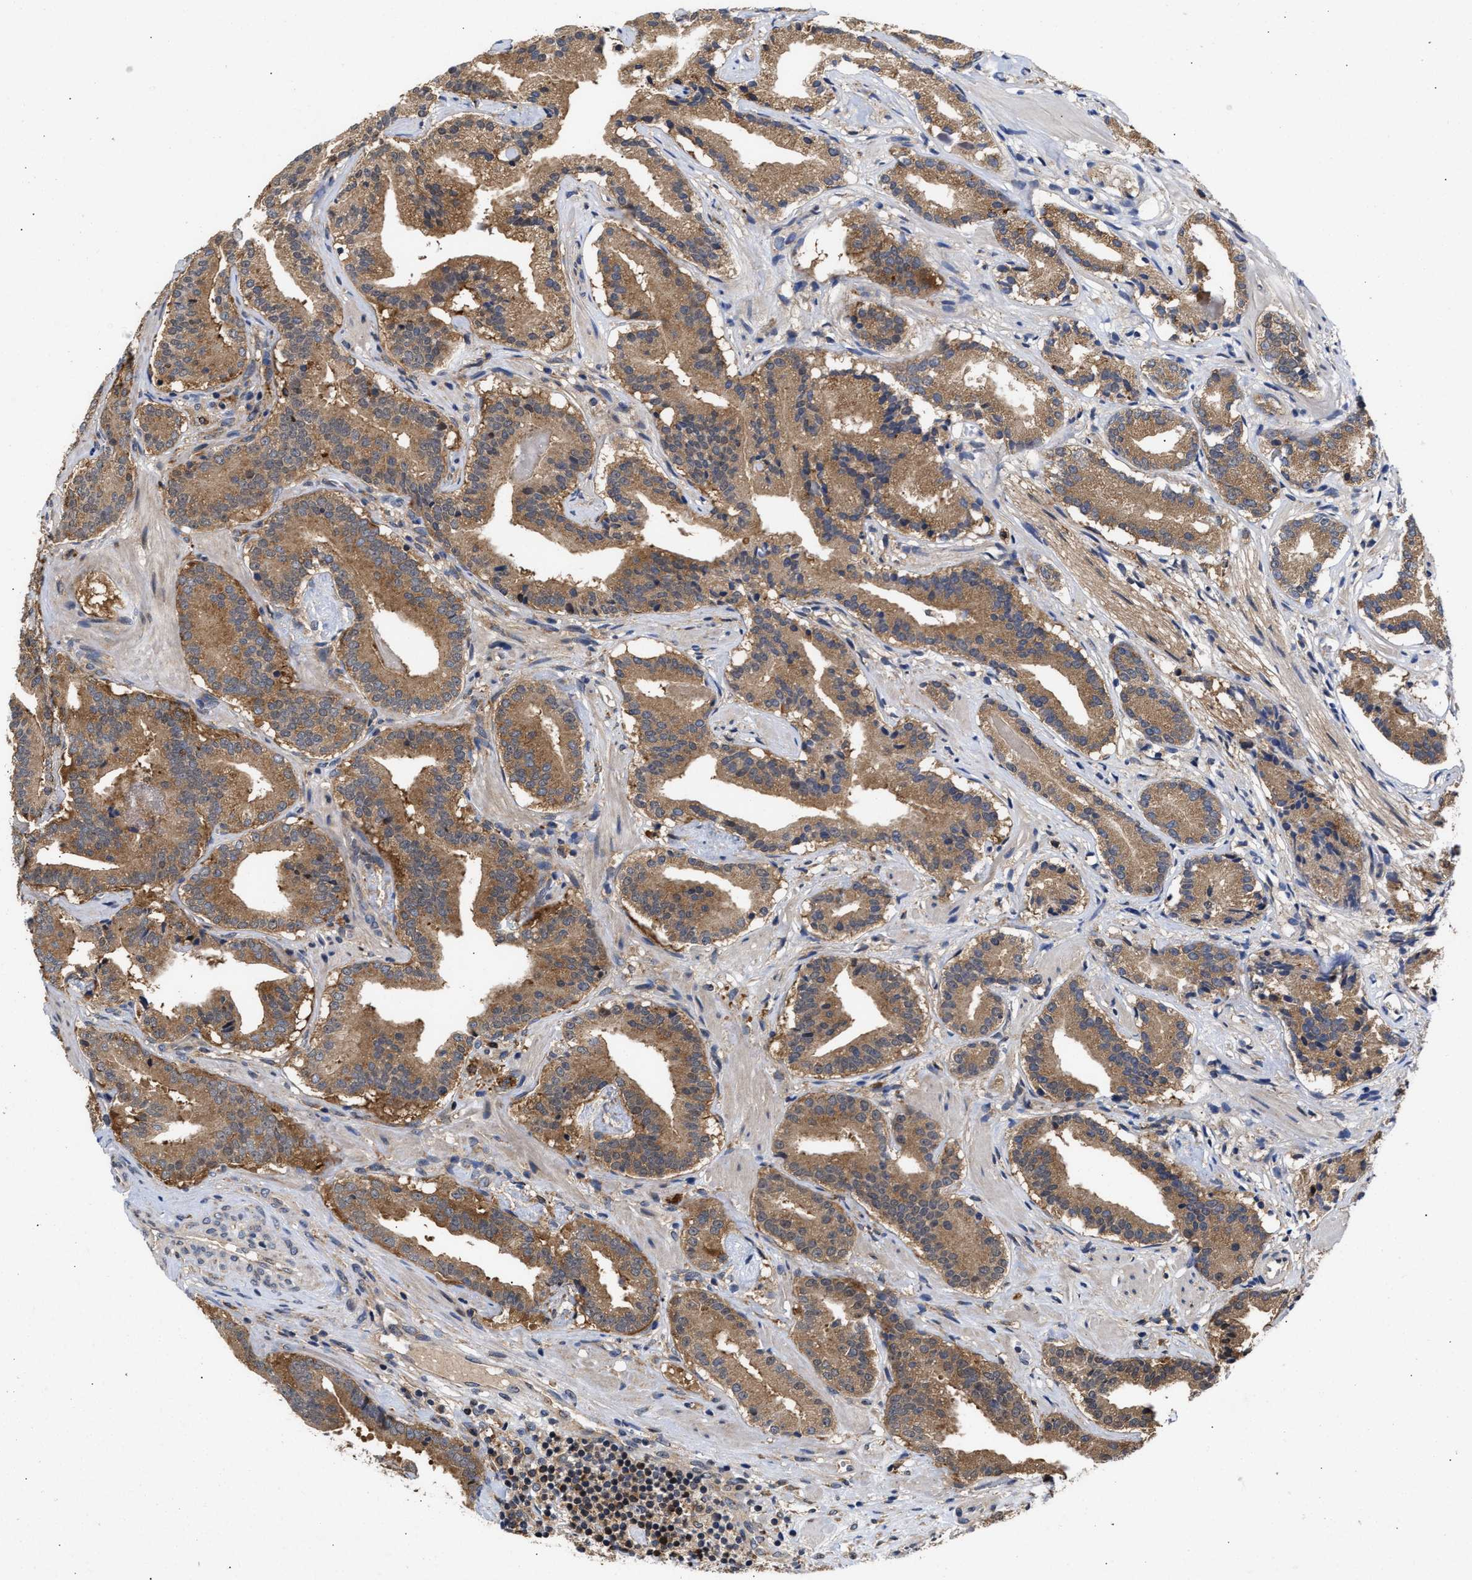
{"staining": {"intensity": "moderate", "quantity": ">75%", "location": "cytoplasmic/membranous"}, "tissue": "prostate cancer", "cell_type": "Tumor cells", "image_type": "cancer", "snomed": [{"axis": "morphology", "description": "Adenocarcinoma, Low grade"}, {"axis": "topography", "description": "Prostate"}], "caption": "The photomicrograph shows immunohistochemical staining of prostate cancer (adenocarcinoma (low-grade)). There is moderate cytoplasmic/membranous staining is present in approximately >75% of tumor cells.", "gene": "CLIP2", "patient": {"sex": "male", "age": 51}}